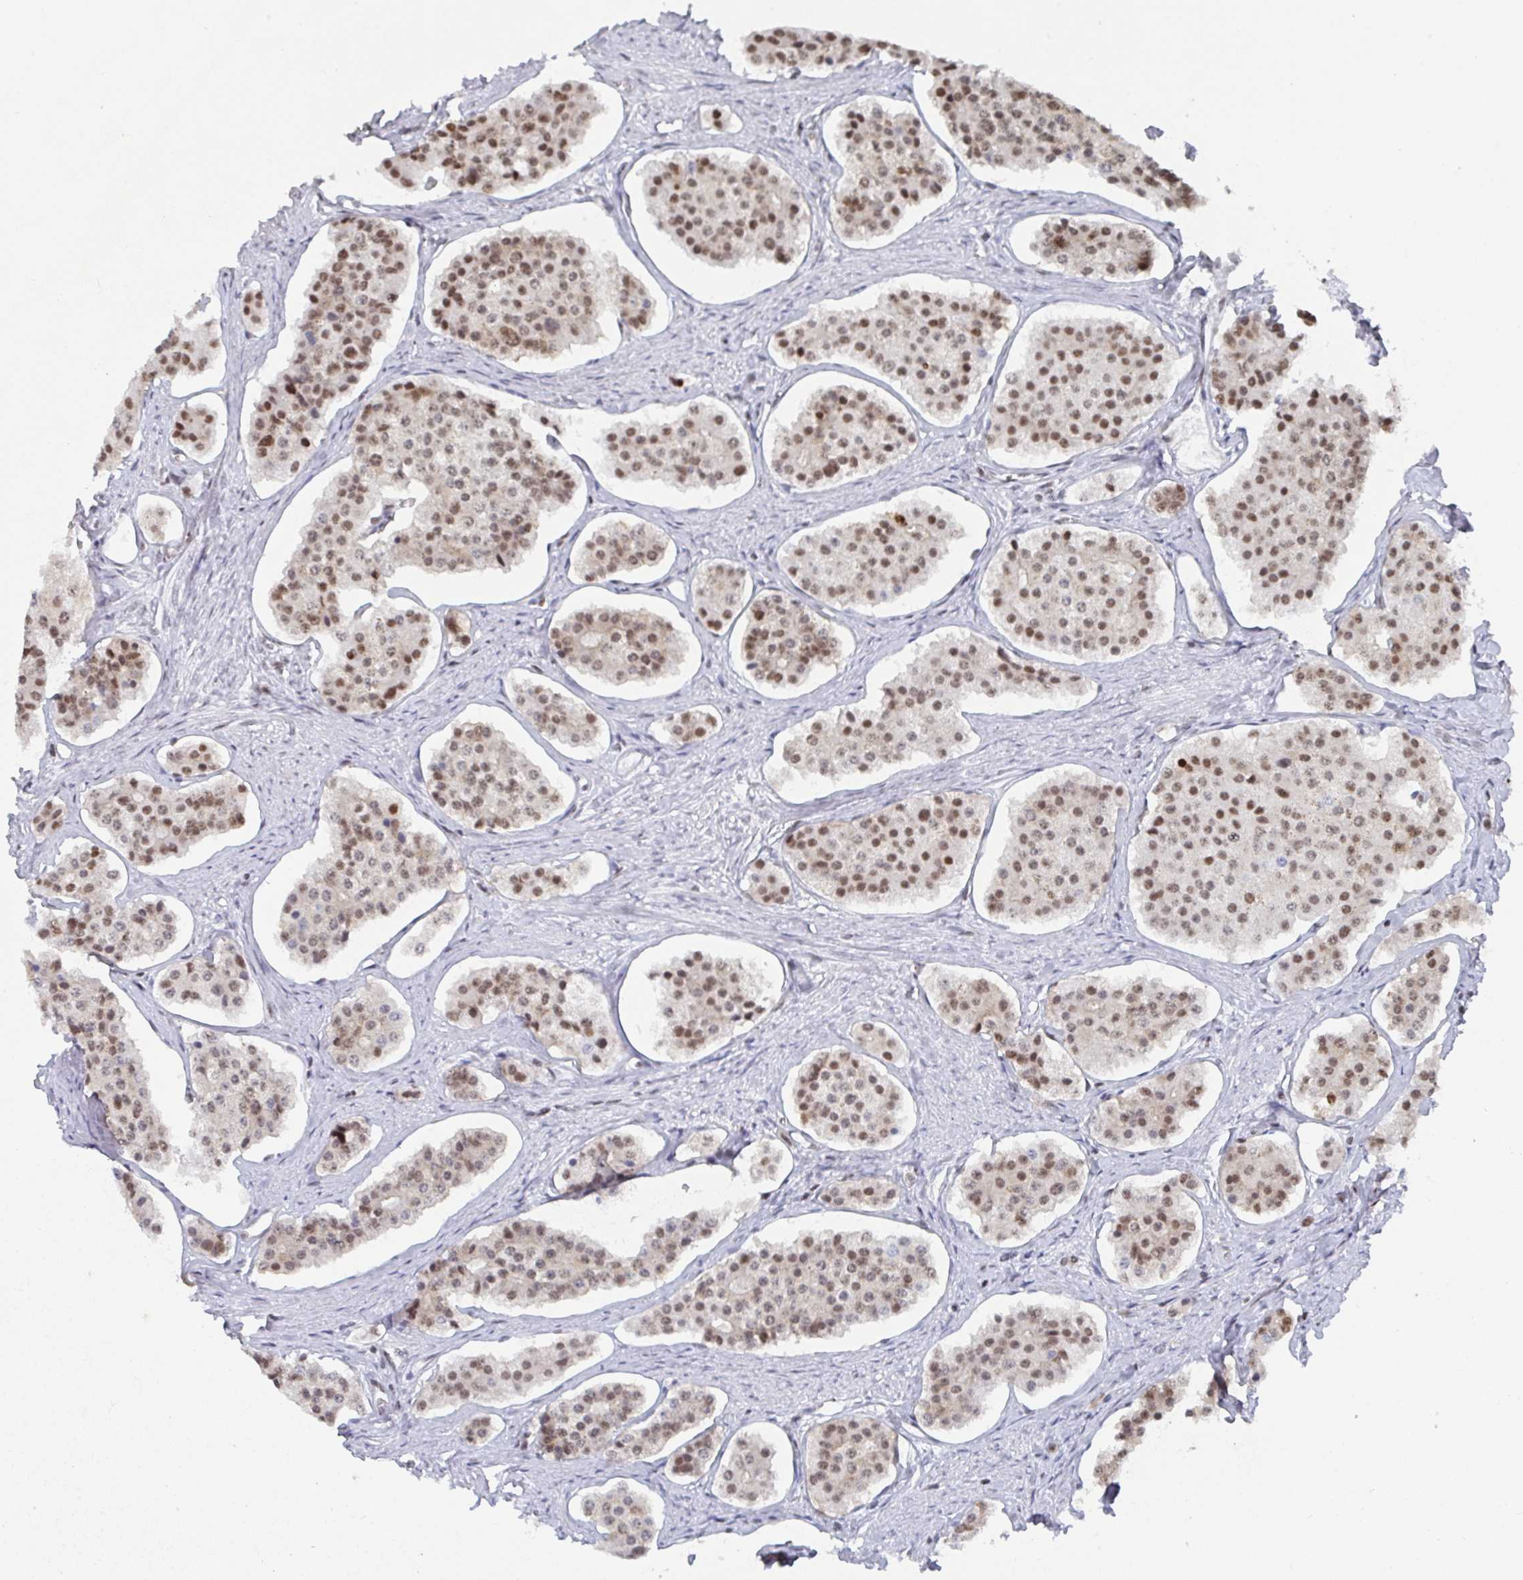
{"staining": {"intensity": "strong", "quantity": "25%-75%", "location": "nuclear"}, "tissue": "carcinoid", "cell_type": "Tumor cells", "image_type": "cancer", "snomed": [{"axis": "morphology", "description": "Carcinoid, malignant, NOS"}, {"axis": "topography", "description": "Small intestine"}], "caption": "IHC (DAB (3,3'-diaminobenzidine)) staining of human malignant carcinoid shows strong nuclear protein positivity in approximately 25%-75% of tumor cells.", "gene": "EWSR1", "patient": {"sex": "female", "age": 65}}